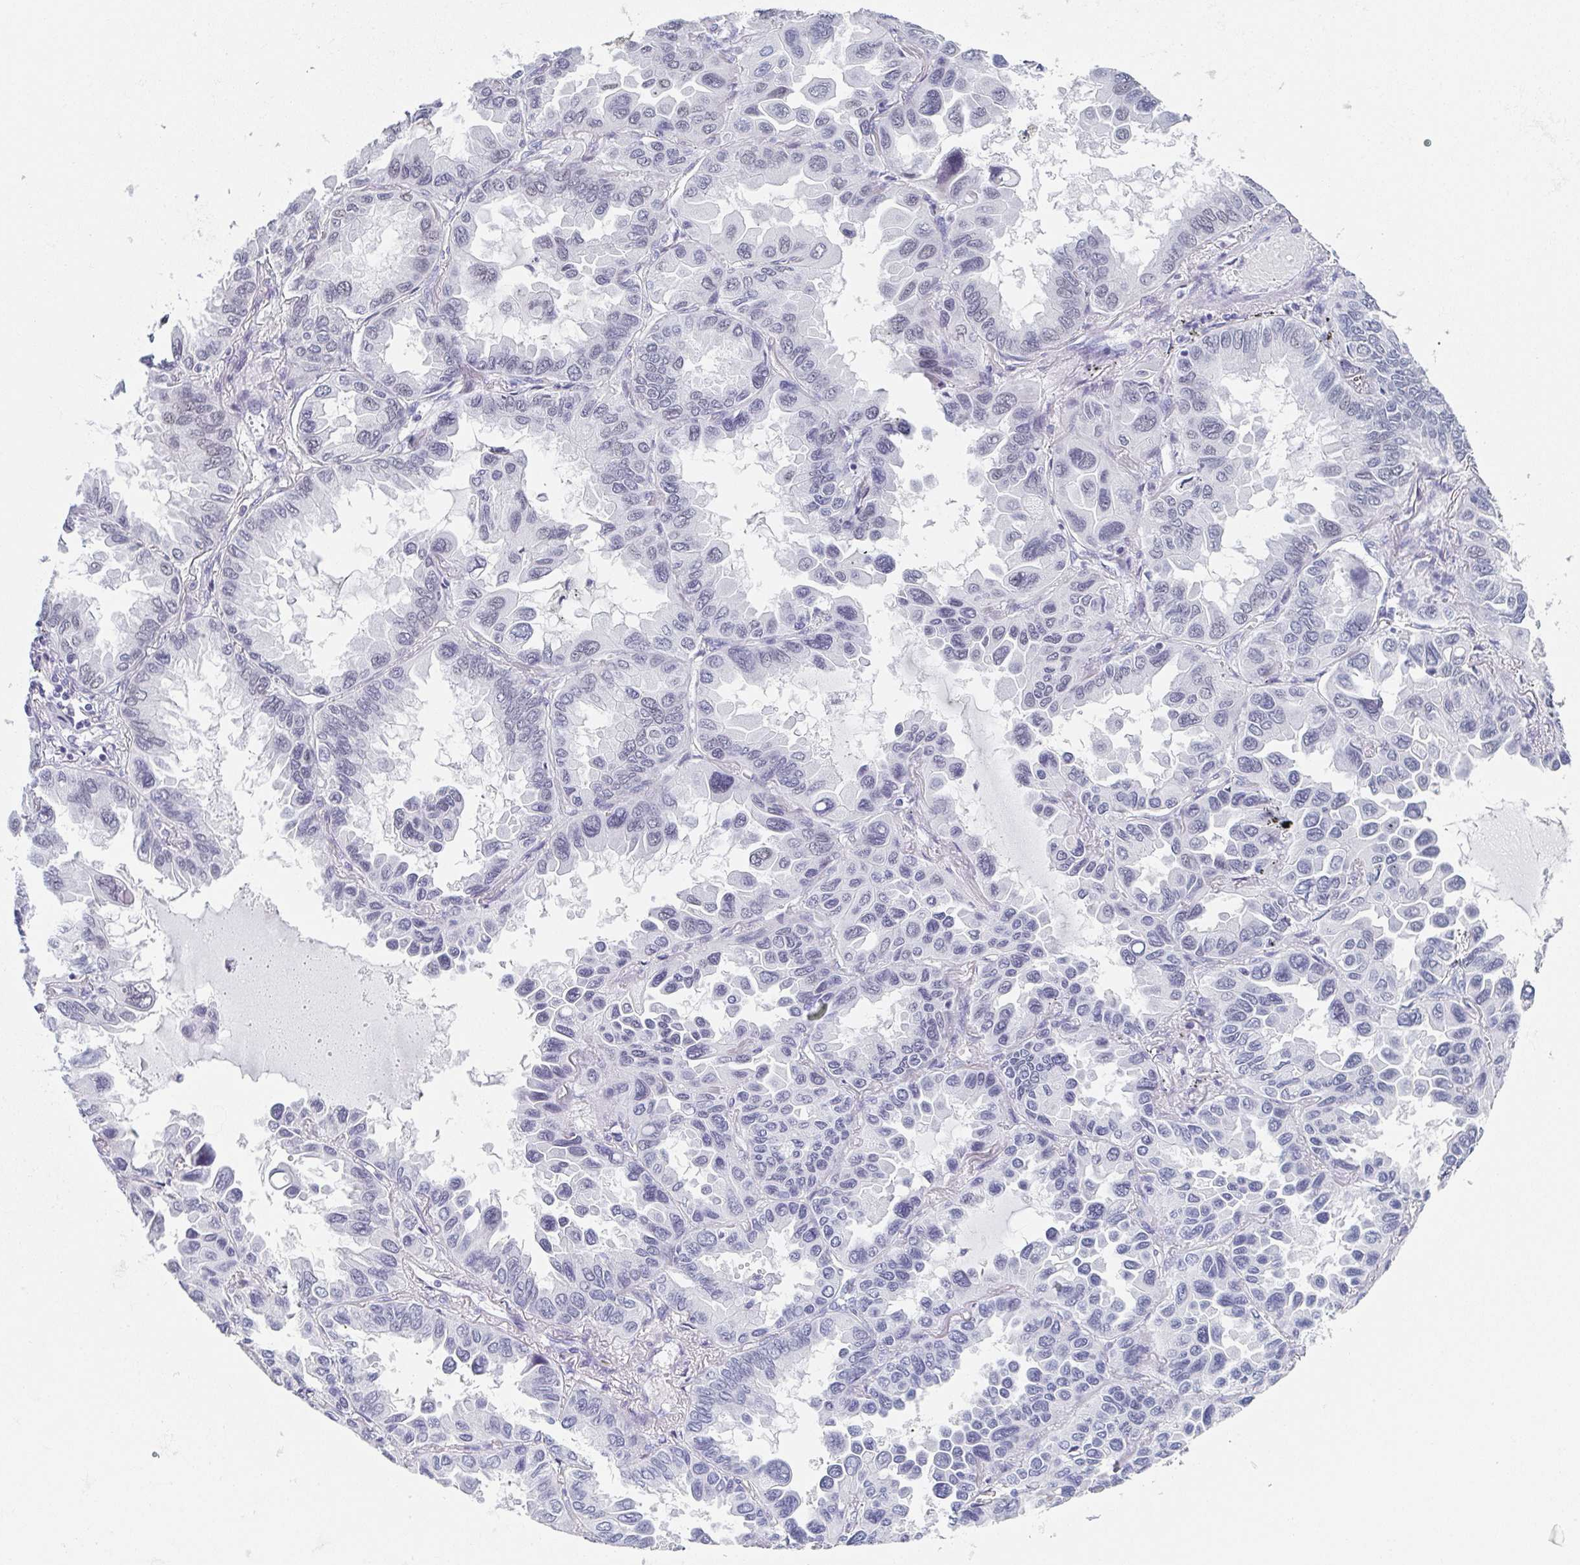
{"staining": {"intensity": "negative", "quantity": "none", "location": "none"}, "tissue": "lung cancer", "cell_type": "Tumor cells", "image_type": "cancer", "snomed": [{"axis": "morphology", "description": "Adenocarcinoma, NOS"}, {"axis": "topography", "description": "Lung"}], "caption": "There is no significant expression in tumor cells of lung adenocarcinoma.", "gene": "PYCR3", "patient": {"sex": "male", "age": 64}}